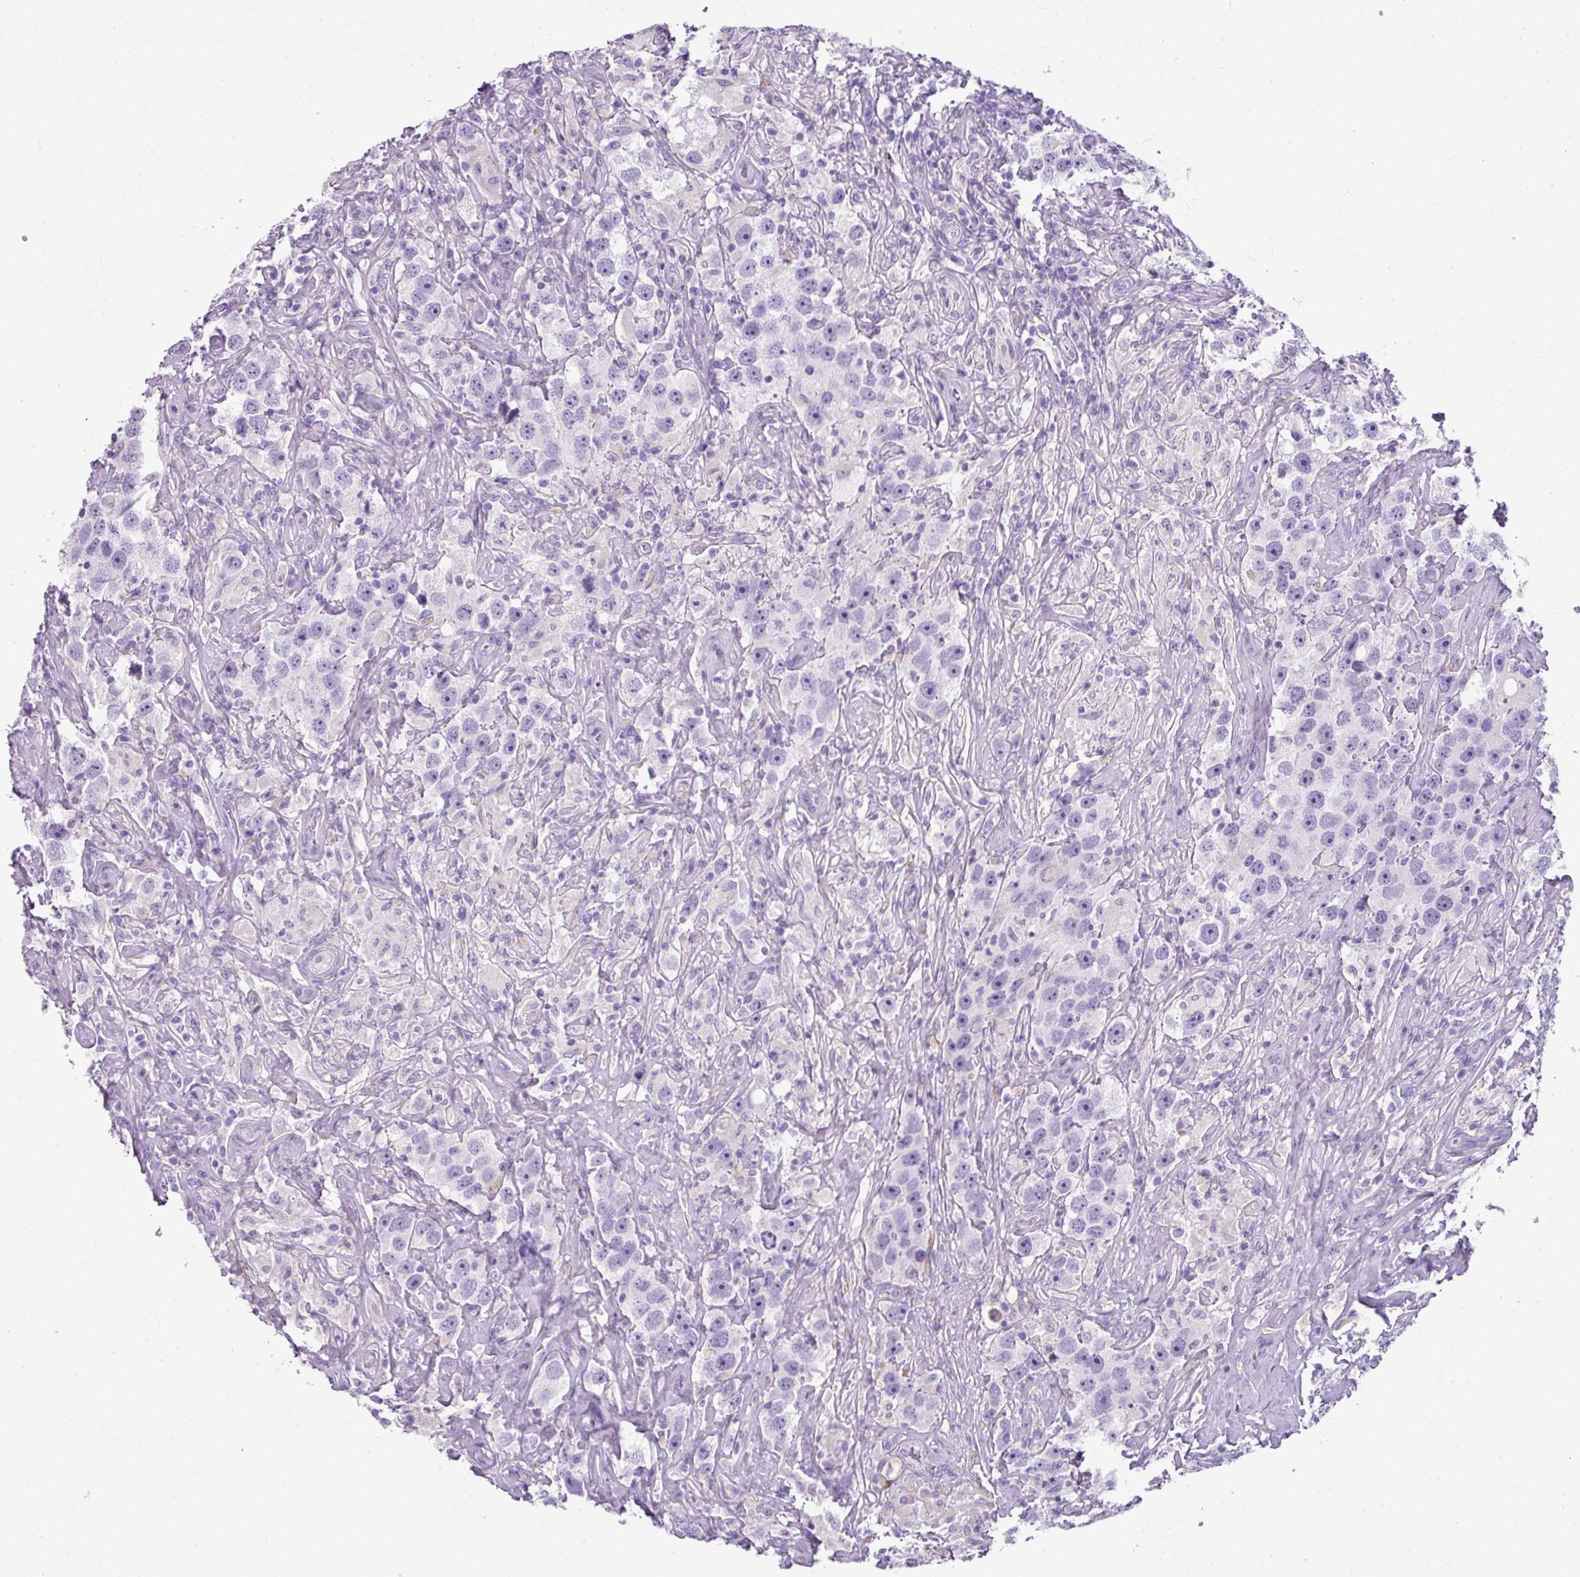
{"staining": {"intensity": "negative", "quantity": "none", "location": "none"}, "tissue": "testis cancer", "cell_type": "Tumor cells", "image_type": "cancer", "snomed": [{"axis": "morphology", "description": "Seminoma, NOS"}, {"axis": "topography", "description": "Testis"}], "caption": "Immunohistochemistry (IHC) photomicrograph of neoplastic tissue: testis cancer stained with DAB (3,3'-diaminobenzidine) demonstrates no significant protein staining in tumor cells.", "gene": "ZNF568", "patient": {"sex": "male", "age": 49}}